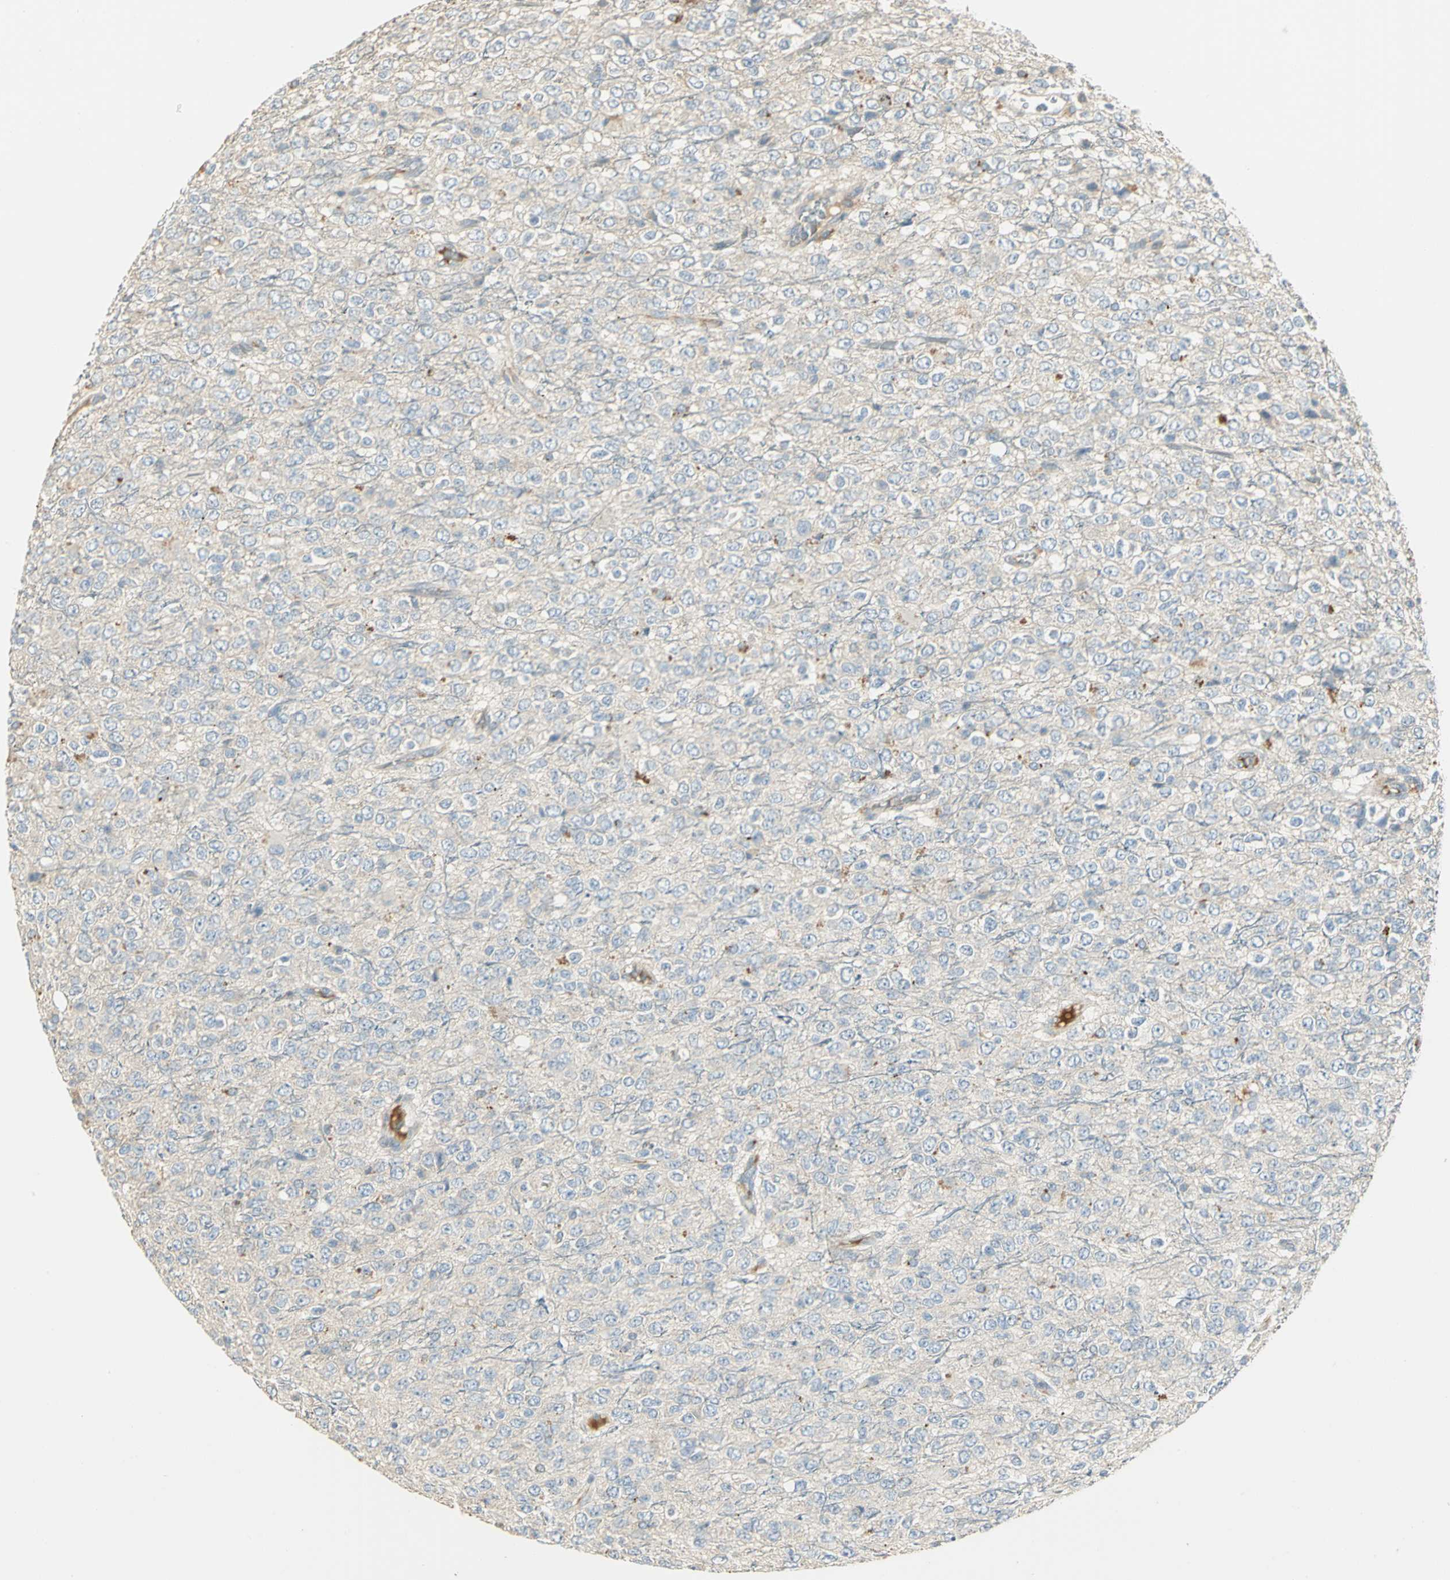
{"staining": {"intensity": "negative", "quantity": "none", "location": "none"}, "tissue": "glioma", "cell_type": "Tumor cells", "image_type": "cancer", "snomed": [{"axis": "morphology", "description": "Glioma, malignant, High grade"}, {"axis": "topography", "description": "pancreas cauda"}], "caption": "Immunohistochemistry of malignant glioma (high-grade) reveals no staining in tumor cells. Brightfield microscopy of immunohistochemistry stained with DAB (3,3'-diaminobenzidine) (brown) and hematoxylin (blue), captured at high magnification.", "gene": "PROC", "patient": {"sex": "male", "age": 60}}